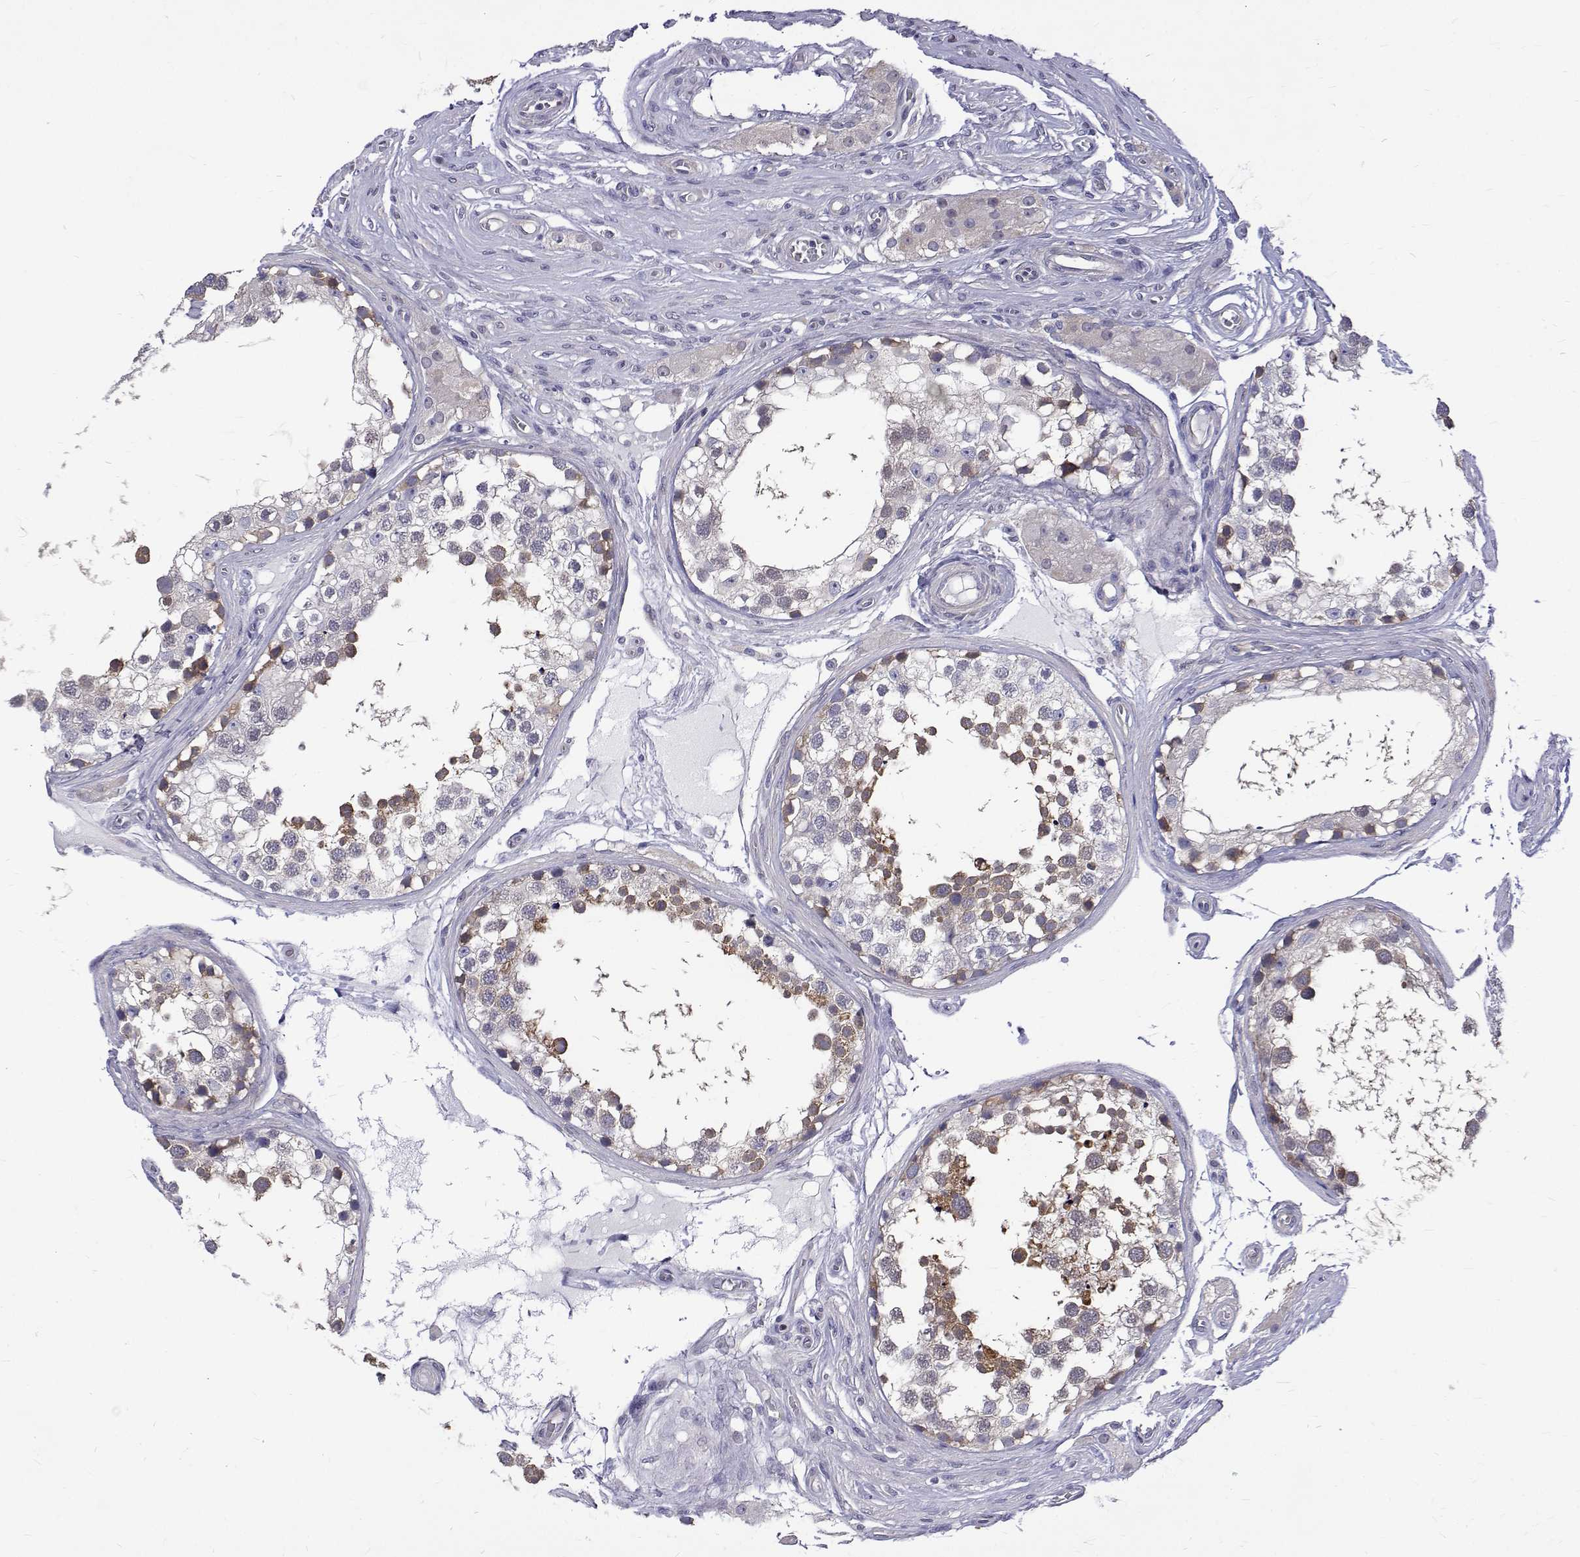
{"staining": {"intensity": "moderate", "quantity": "25%-75%", "location": "cytoplasmic/membranous"}, "tissue": "testis", "cell_type": "Cells in seminiferous ducts", "image_type": "normal", "snomed": [{"axis": "morphology", "description": "Normal tissue, NOS"}, {"axis": "morphology", "description": "Seminoma, NOS"}, {"axis": "topography", "description": "Testis"}], "caption": "Immunohistochemical staining of benign human testis displays moderate cytoplasmic/membranous protein staining in approximately 25%-75% of cells in seminiferous ducts.", "gene": "PADI1", "patient": {"sex": "male", "age": 65}}